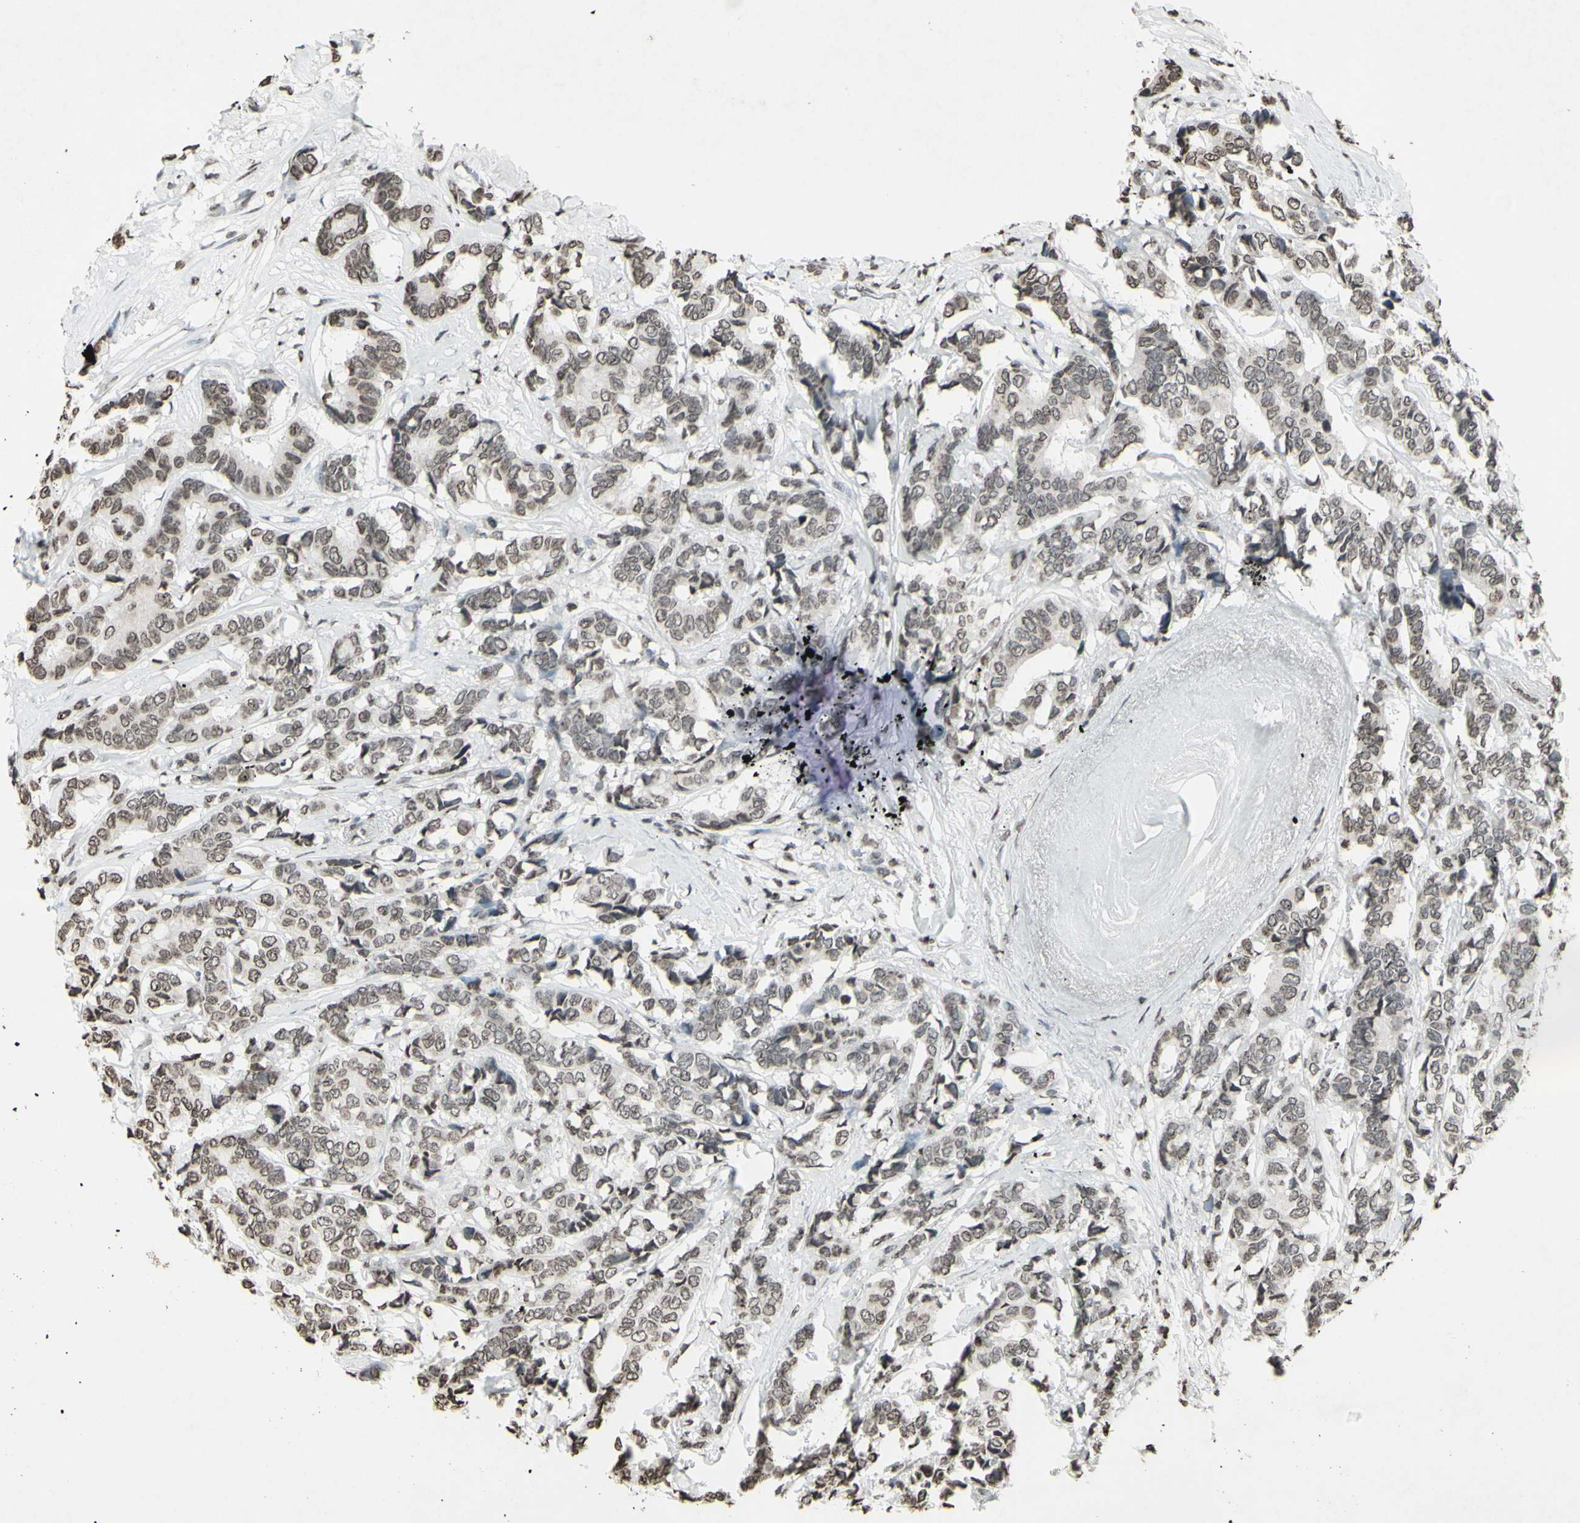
{"staining": {"intensity": "weak", "quantity": ">75%", "location": "cytoplasmic/membranous,nuclear"}, "tissue": "breast cancer", "cell_type": "Tumor cells", "image_type": "cancer", "snomed": [{"axis": "morphology", "description": "Duct carcinoma"}, {"axis": "topography", "description": "Breast"}], "caption": "Approximately >75% of tumor cells in human breast invasive ductal carcinoma demonstrate weak cytoplasmic/membranous and nuclear protein staining as visualized by brown immunohistochemical staining.", "gene": "CD79B", "patient": {"sex": "female", "age": 87}}